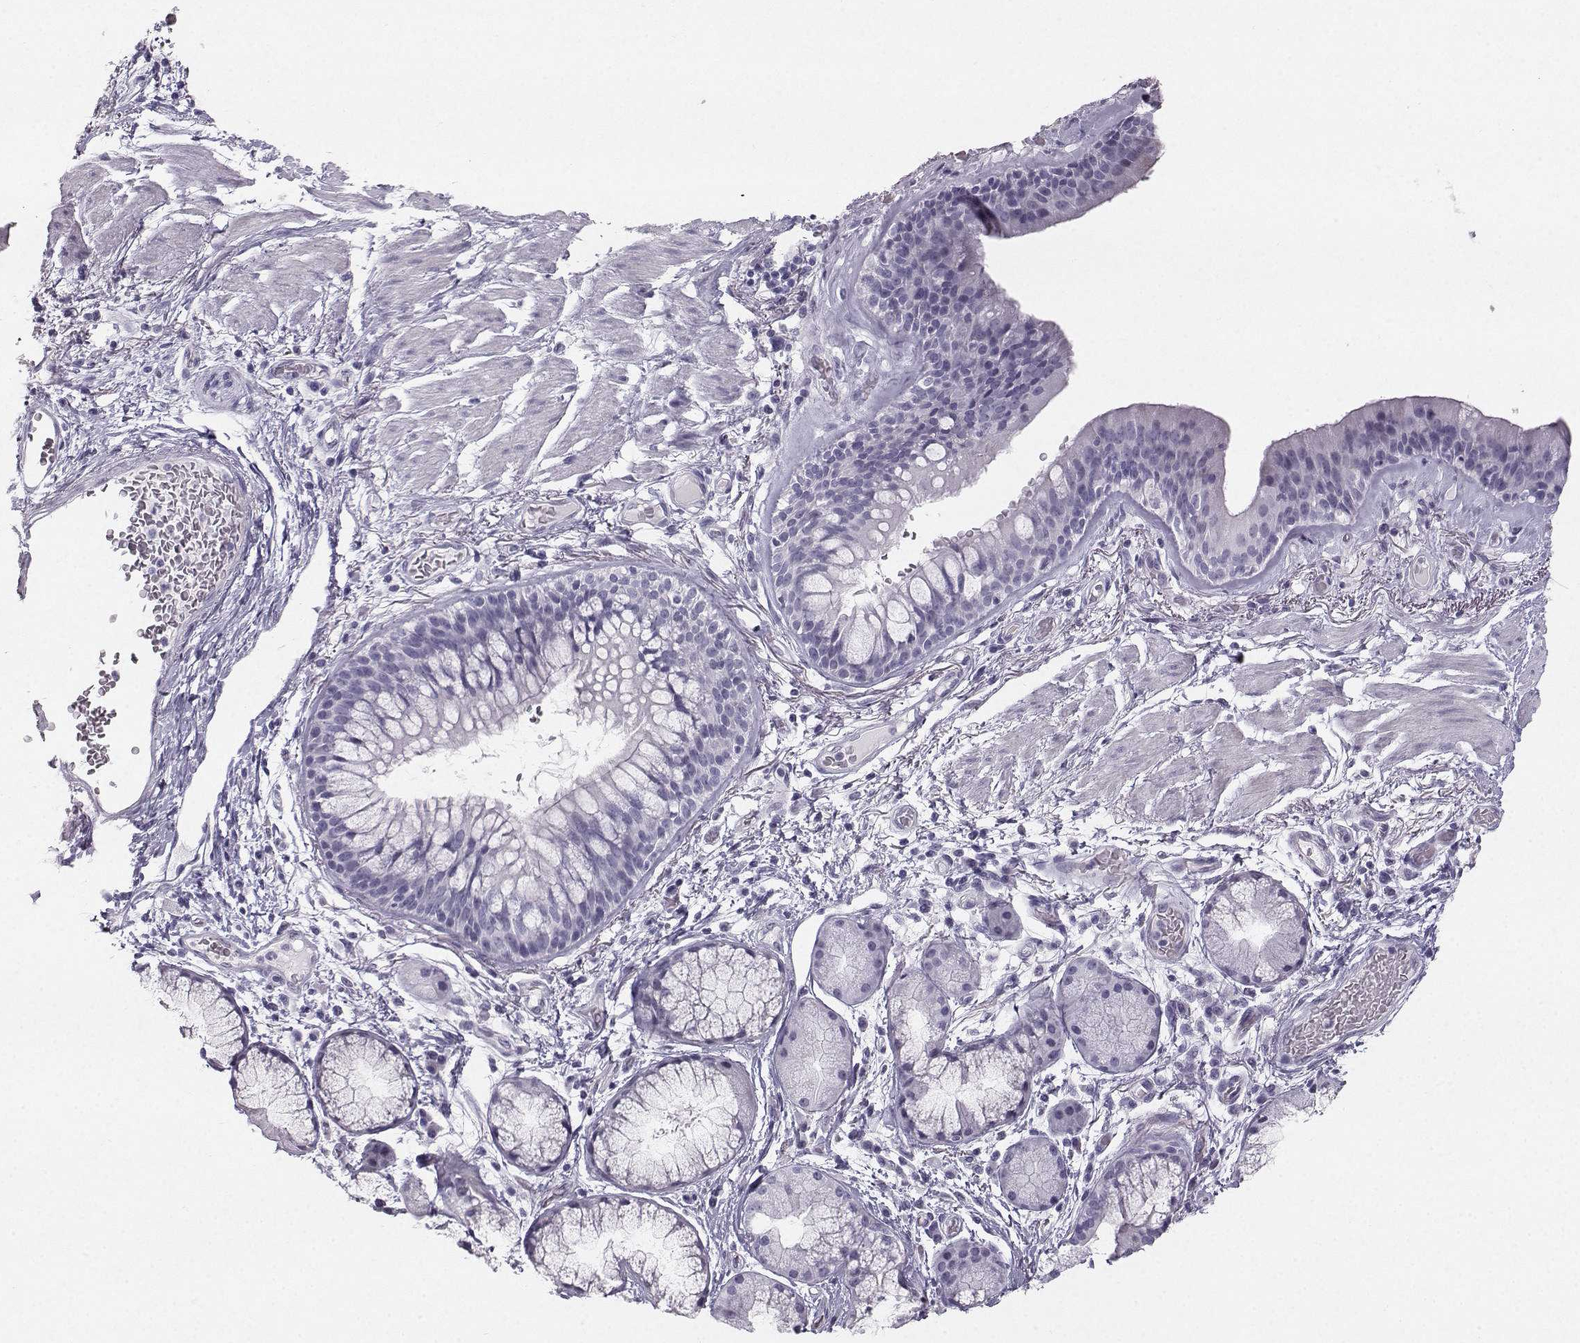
{"staining": {"intensity": "negative", "quantity": "none", "location": "none"}, "tissue": "bronchus", "cell_type": "Respiratory epithelial cells", "image_type": "normal", "snomed": [{"axis": "morphology", "description": "Normal tissue, NOS"}, {"axis": "topography", "description": "Bronchus"}, {"axis": "topography", "description": "Lung"}], "caption": "A histopathology image of human bronchus is negative for staining in respiratory epithelial cells.", "gene": "CASR", "patient": {"sex": "female", "age": 57}}